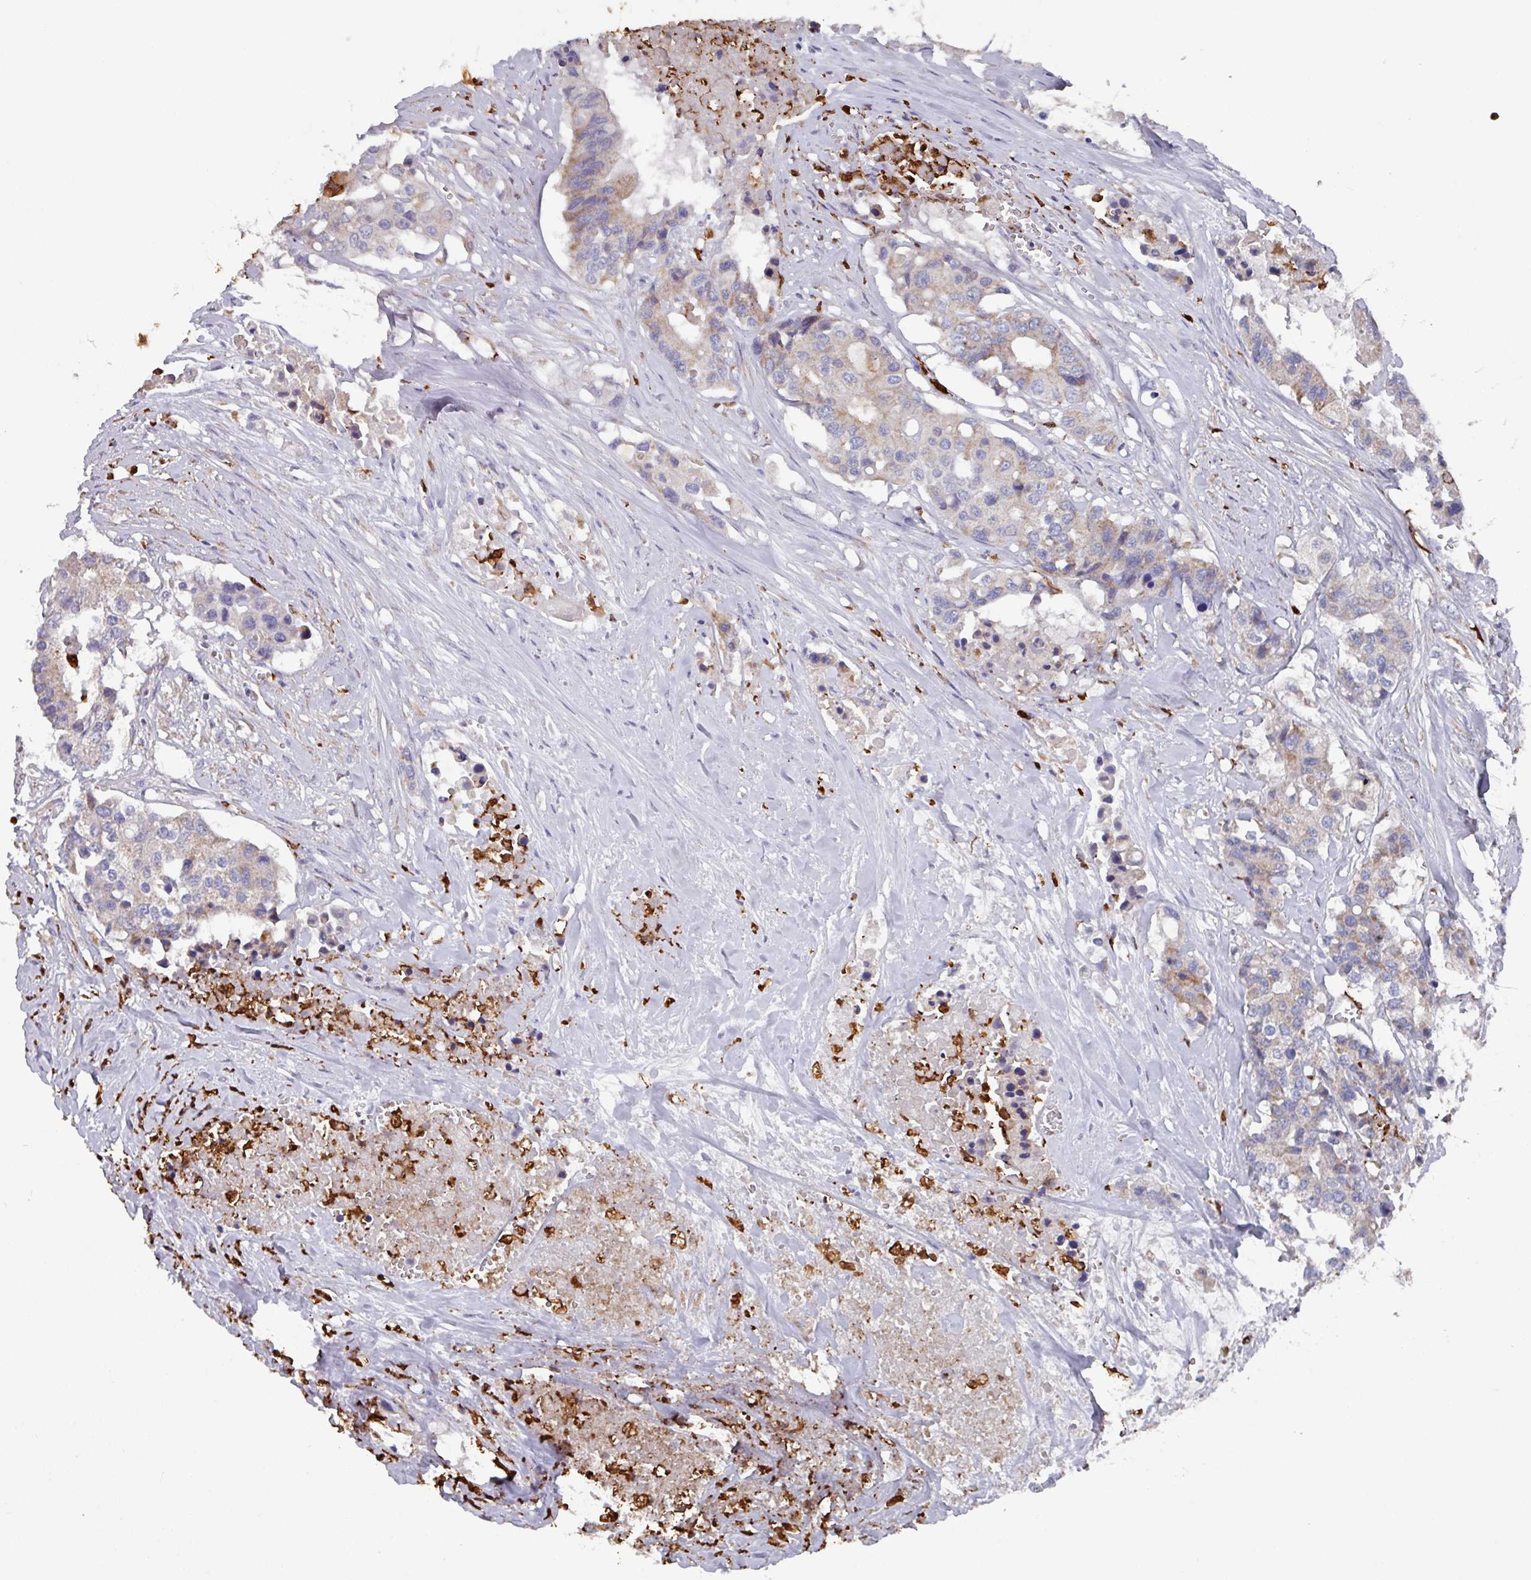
{"staining": {"intensity": "moderate", "quantity": ">75%", "location": "cytoplasmic/membranous"}, "tissue": "colorectal cancer", "cell_type": "Tumor cells", "image_type": "cancer", "snomed": [{"axis": "morphology", "description": "Adenocarcinoma, NOS"}, {"axis": "topography", "description": "Colon"}], "caption": "This image shows immunohistochemistry staining of human colorectal adenocarcinoma, with medium moderate cytoplasmic/membranous staining in approximately >75% of tumor cells.", "gene": "UQCC2", "patient": {"sex": "male", "age": 77}}